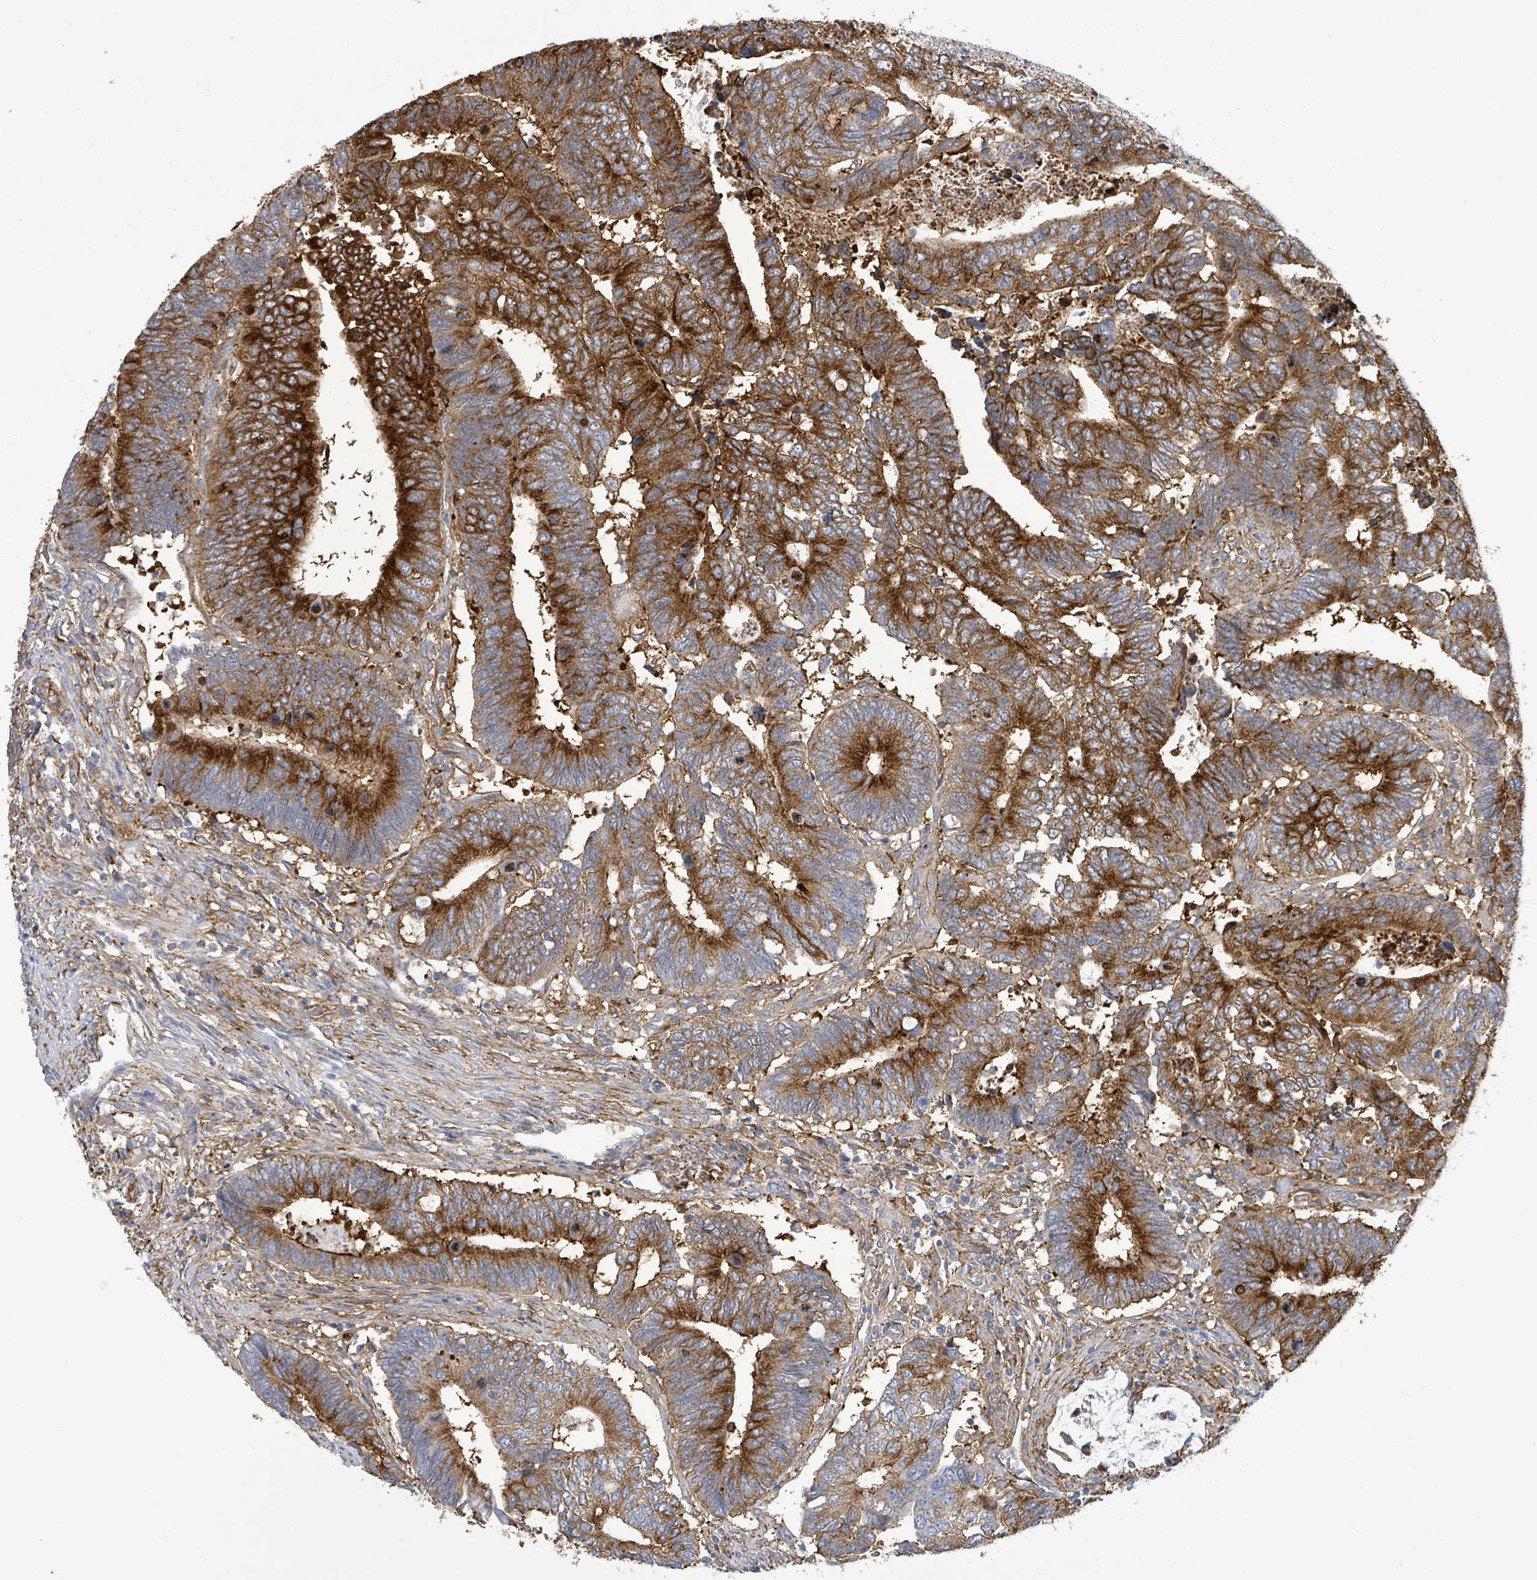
{"staining": {"intensity": "strong", "quantity": ">75%", "location": "cytoplasmic/membranous"}, "tissue": "colorectal cancer", "cell_type": "Tumor cells", "image_type": "cancer", "snomed": [{"axis": "morphology", "description": "Adenocarcinoma, NOS"}, {"axis": "topography", "description": "Colon"}], "caption": "Protein staining of colorectal cancer (adenocarcinoma) tissue displays strong cytoplasmic/membranous expression in about >75% of tumor cells. (Brightfield microscopy of DAB IHC at high magnification).", "gene": "EGFL7", "patient": {"sex": "male", "age": 87}}